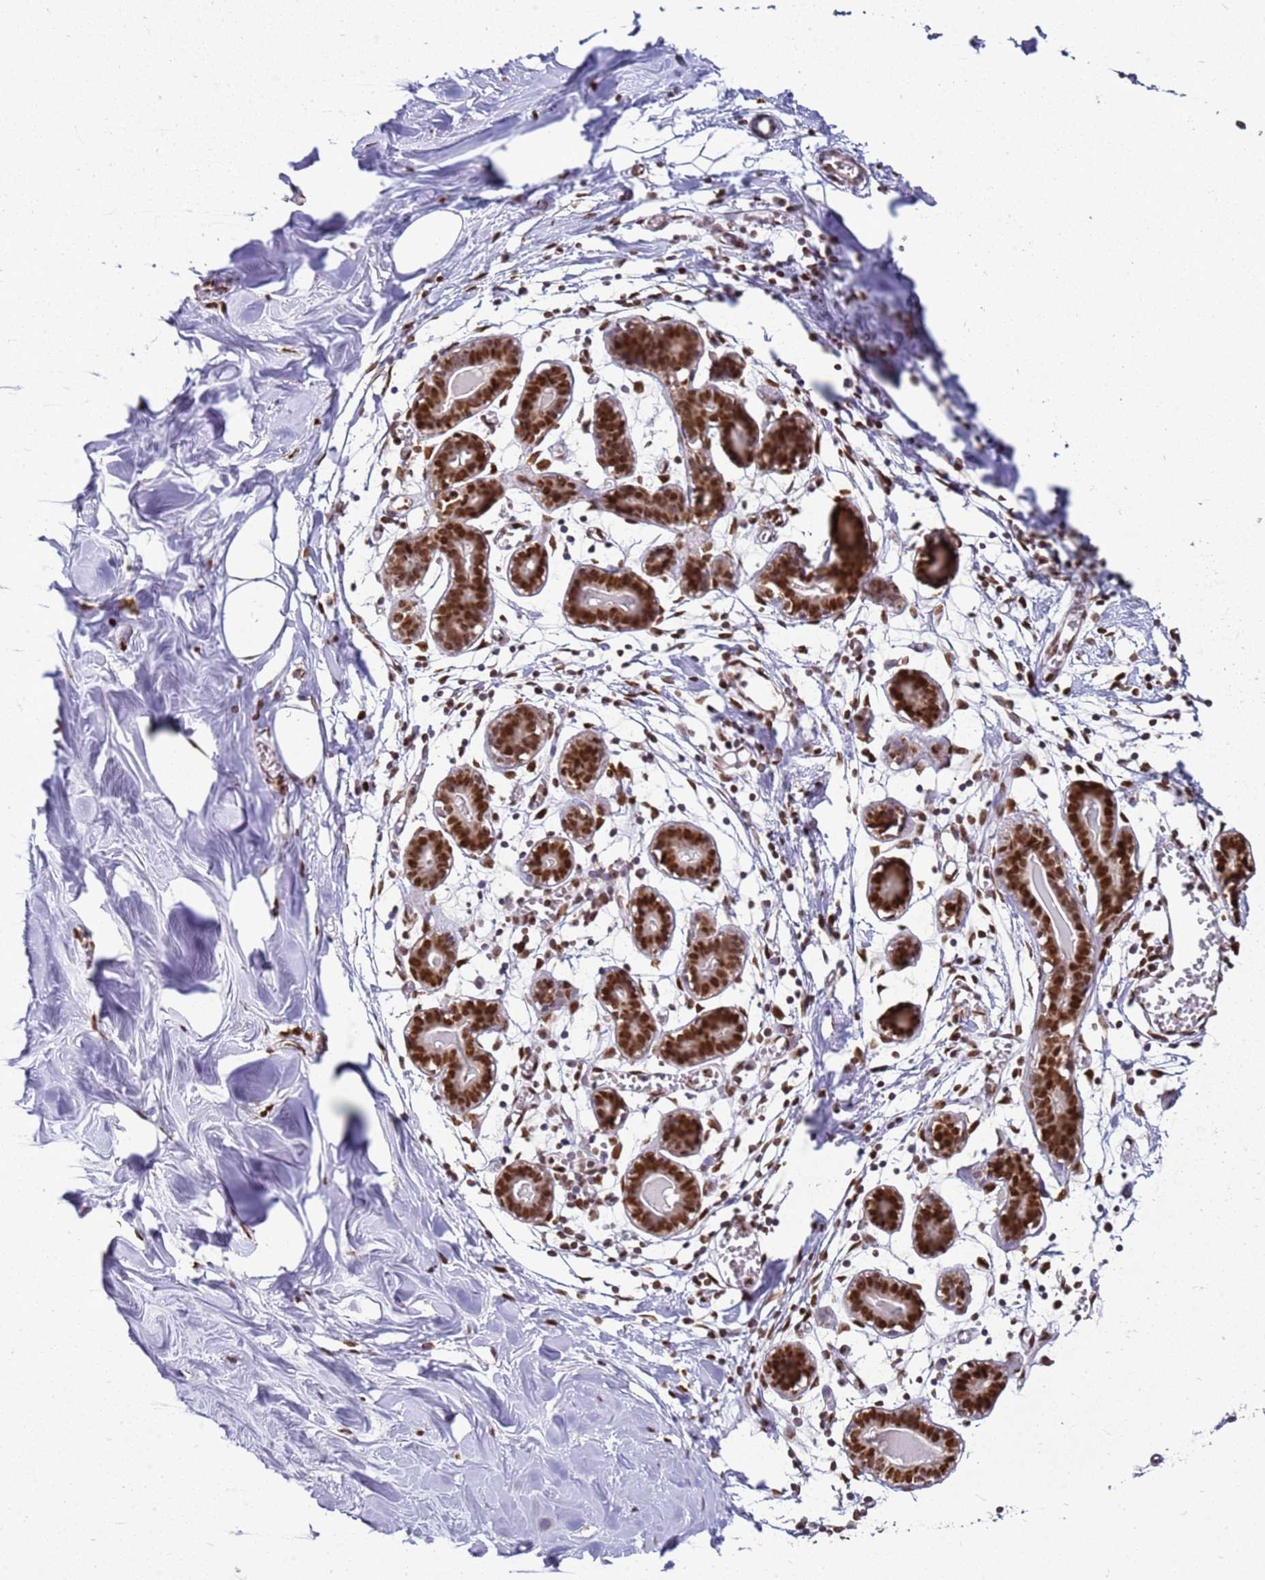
{"staining": {"intensity": "moderate", "quantity": "<25%", "location": "nuclear"}, "tissue": "breast", "cell_type": "Adipocytes", "image_type": "normal", "snomed": [{"axis": "morphology", "description": "Normal tissue, NOS"}, {"axis": "topography", "description": "Breast"}], "caption": "Immunohistochemistry (IHC) (DAB) staining of normal human breast exhibits moderate nuclear protein positivity in about <25% of adipocytes. (DAB (3,3'-diaminobenzidine) IHC, brown staining for protein, blue staining for nuclei).", "gene": "APEX1", "patient": {"sex": "female", "age": 27}}